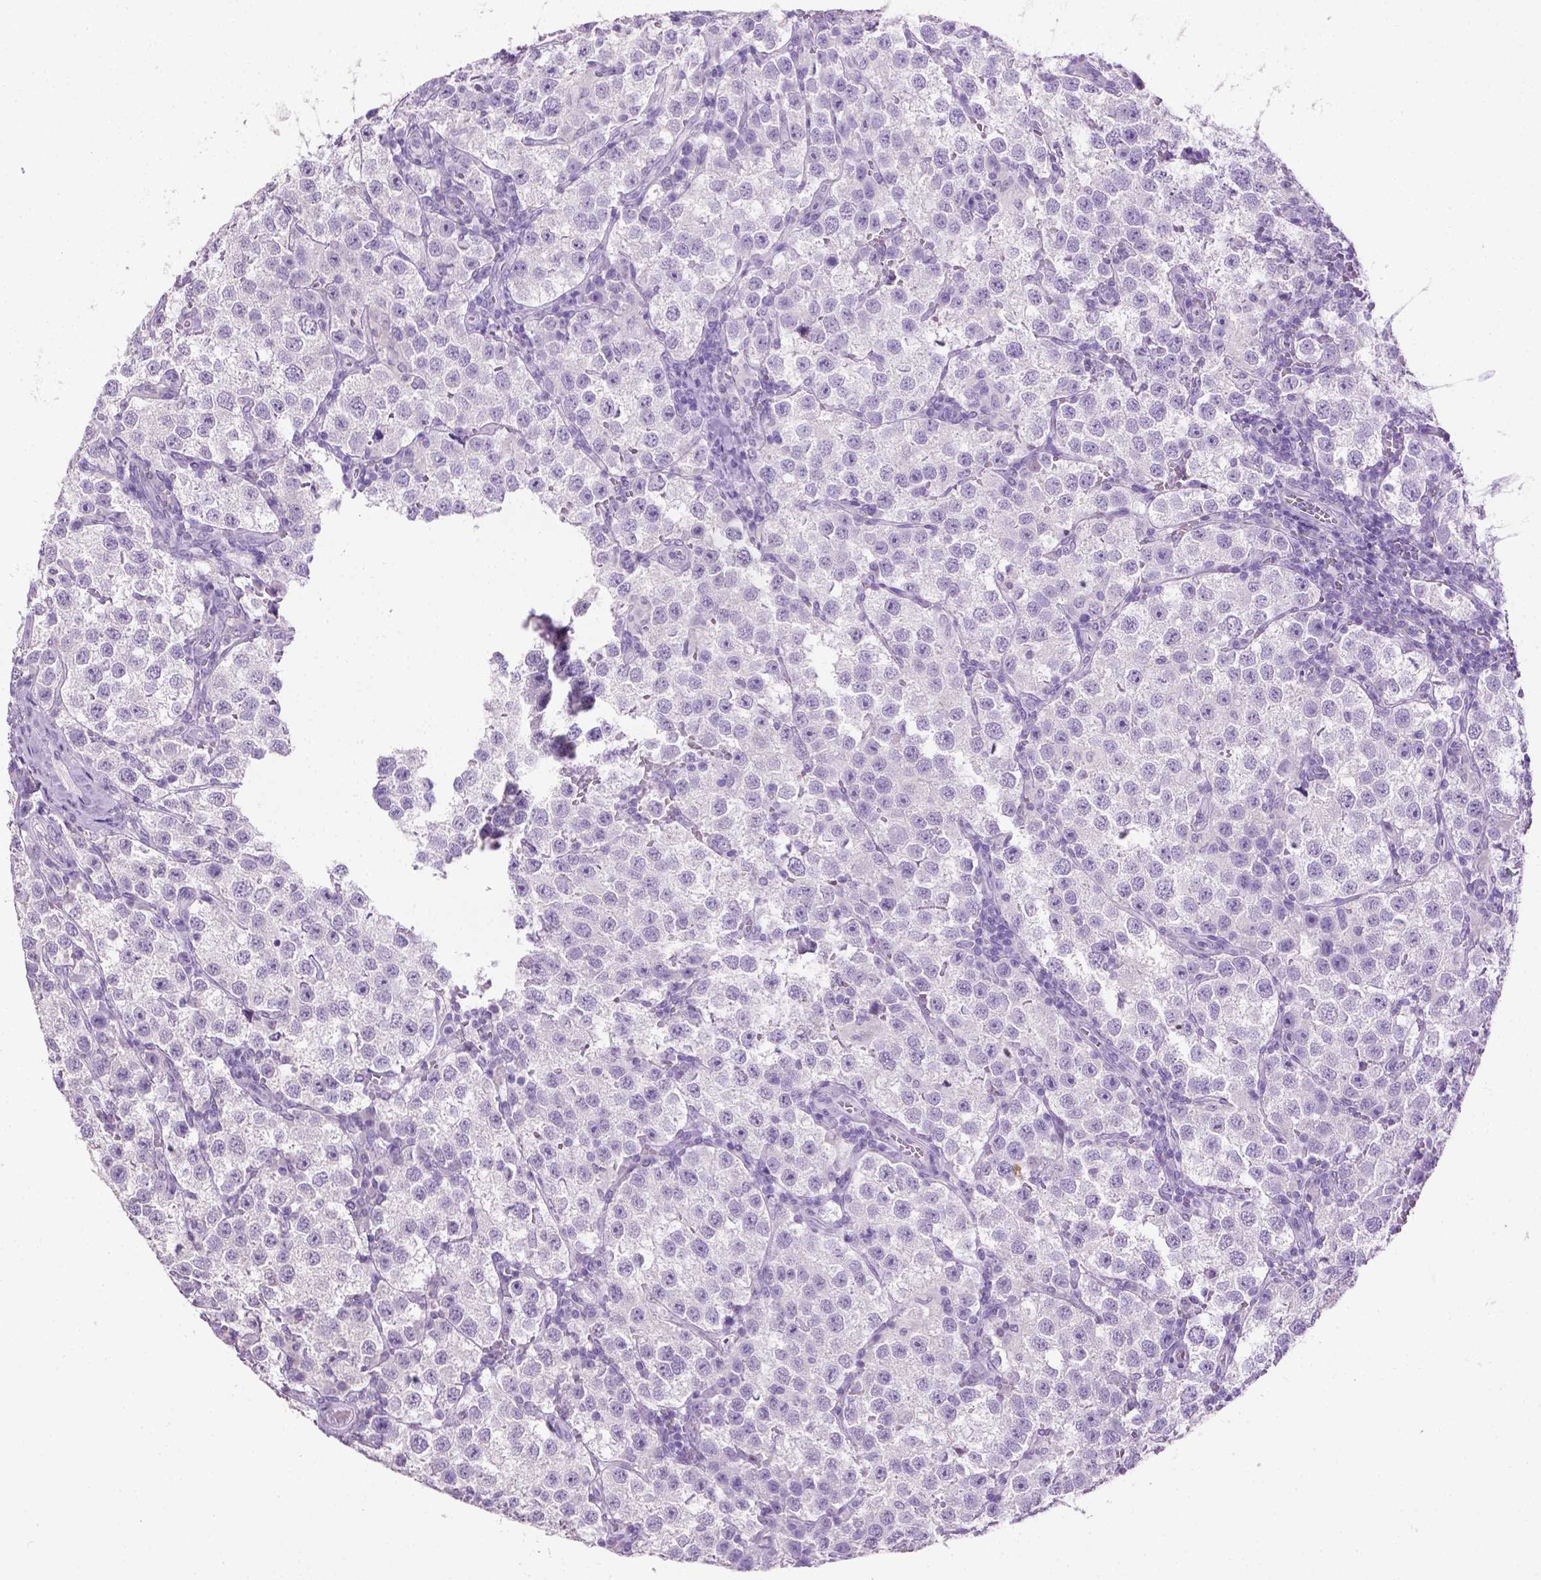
{"staining": {"intensity": "negative", "quantity": "none", "location": "none"}, "tissue": "testis cancer", "cell_type": "Tumor cells", "image_type": "cancer", "snomed": [{"axis": "morphology", "description": "Seminoma, NOS"}, {"axis": "topography", "description": "Testis"}], "caption": "Protein analysis of testis seminoma shows no significant positivity in tumor cells. (Brightfield microscopy of DAB (3,3'-diaminobenzidine) IHC at high magnification).", "gene": "TACSTD2", "patient": {"sex": "male", "age": 37}}